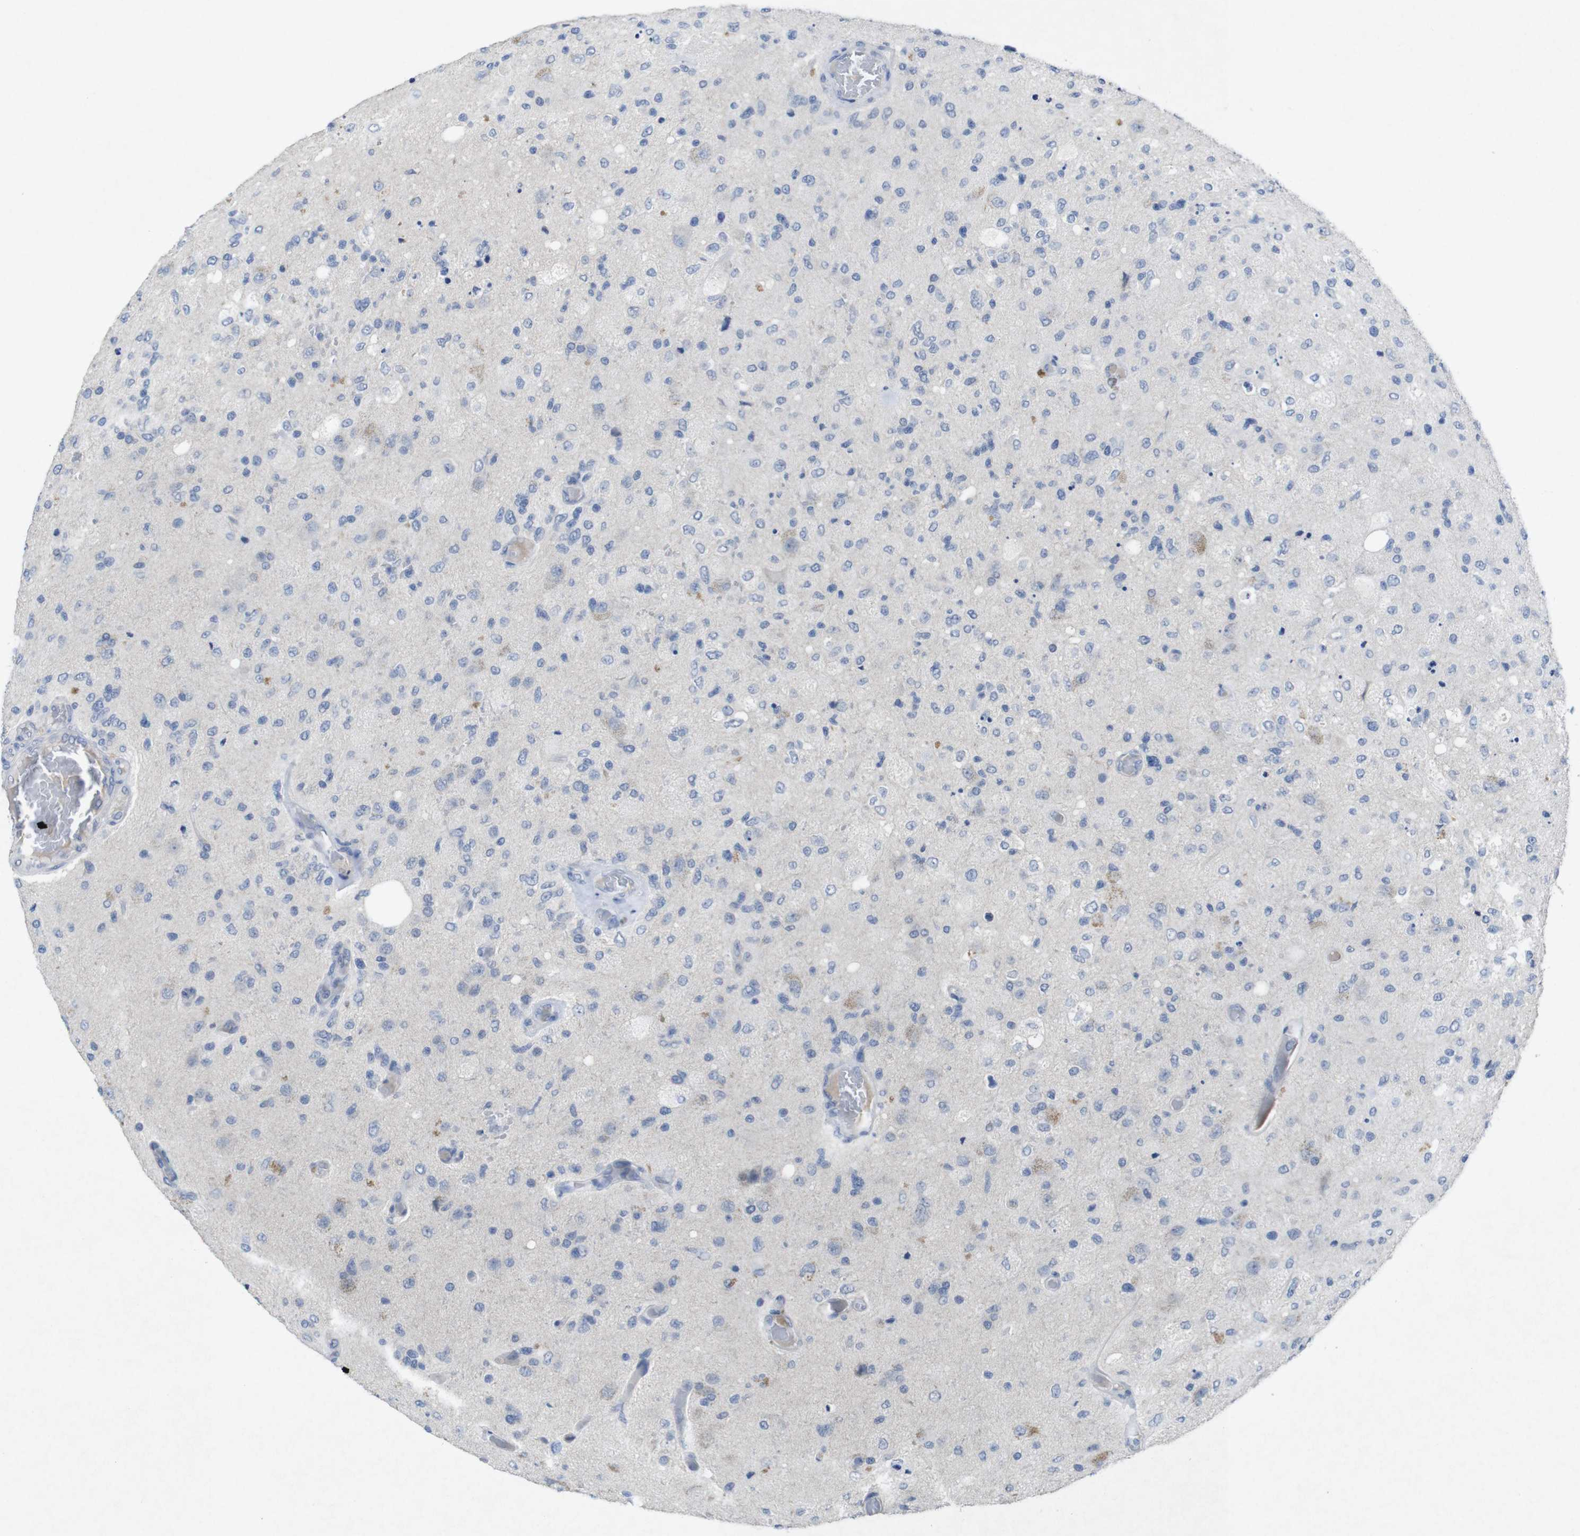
{"staining": {"intensity": "negative", "quantity": "none", "location": "none"}, "tissue": "glioma", "cell_type": "Tumor cells", "image_type": "cancer", "snomed": [{"axis": "morphology", "description": "Normal tissue, NOS"}, {"axis": "morphology", "description": "Glioma, malignant, High grade"}, {"axis": "topography", "description": "Cerebral cortex"}], "caption": "IHC image of malignant high-grade glioma stained for a protein (brown), which demonstrates no expression in tumor cells.", "gene": "SLAMF7", "patient": {"sex": "male", "age": 77}}